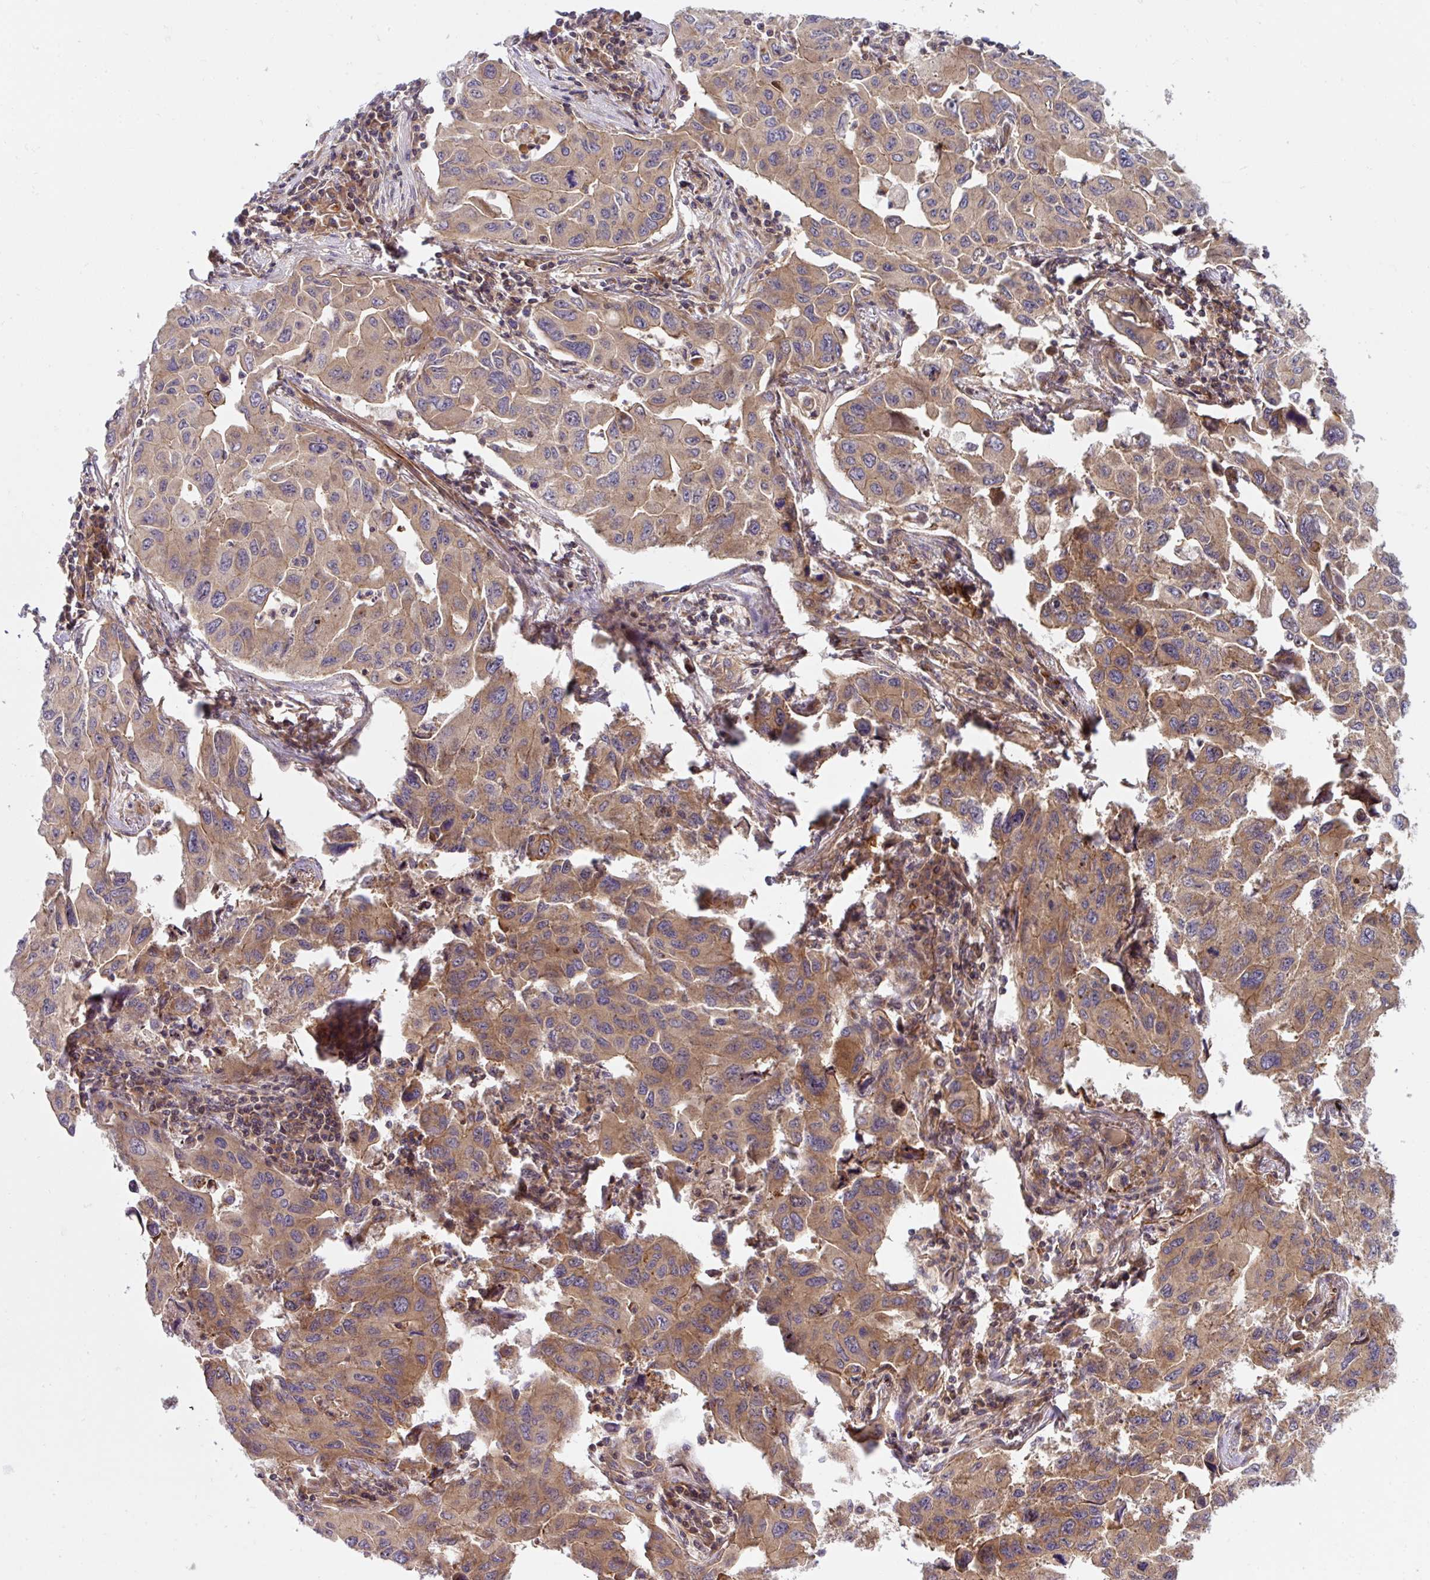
{"staining": {"intensity": "moderate", "quantity": ">75%", "location": "cytoplasmic/membranous"}, "tissue": "lung cancer", "cell_type": "Tumor cells", "image_type": "cancer", "snomed": [{"axis": "morphology", "description": "Adenocarcinoma, NOS"}, {"axis": "topography", "description": "Lung"}], "caption": "Moderate cytoplasmic/membranous protein staining is appreciated in about >75% of tumor cells in lung cancer.", "gene": "APOBEC3D", "patient": {"sex": "male", "age": 64}}